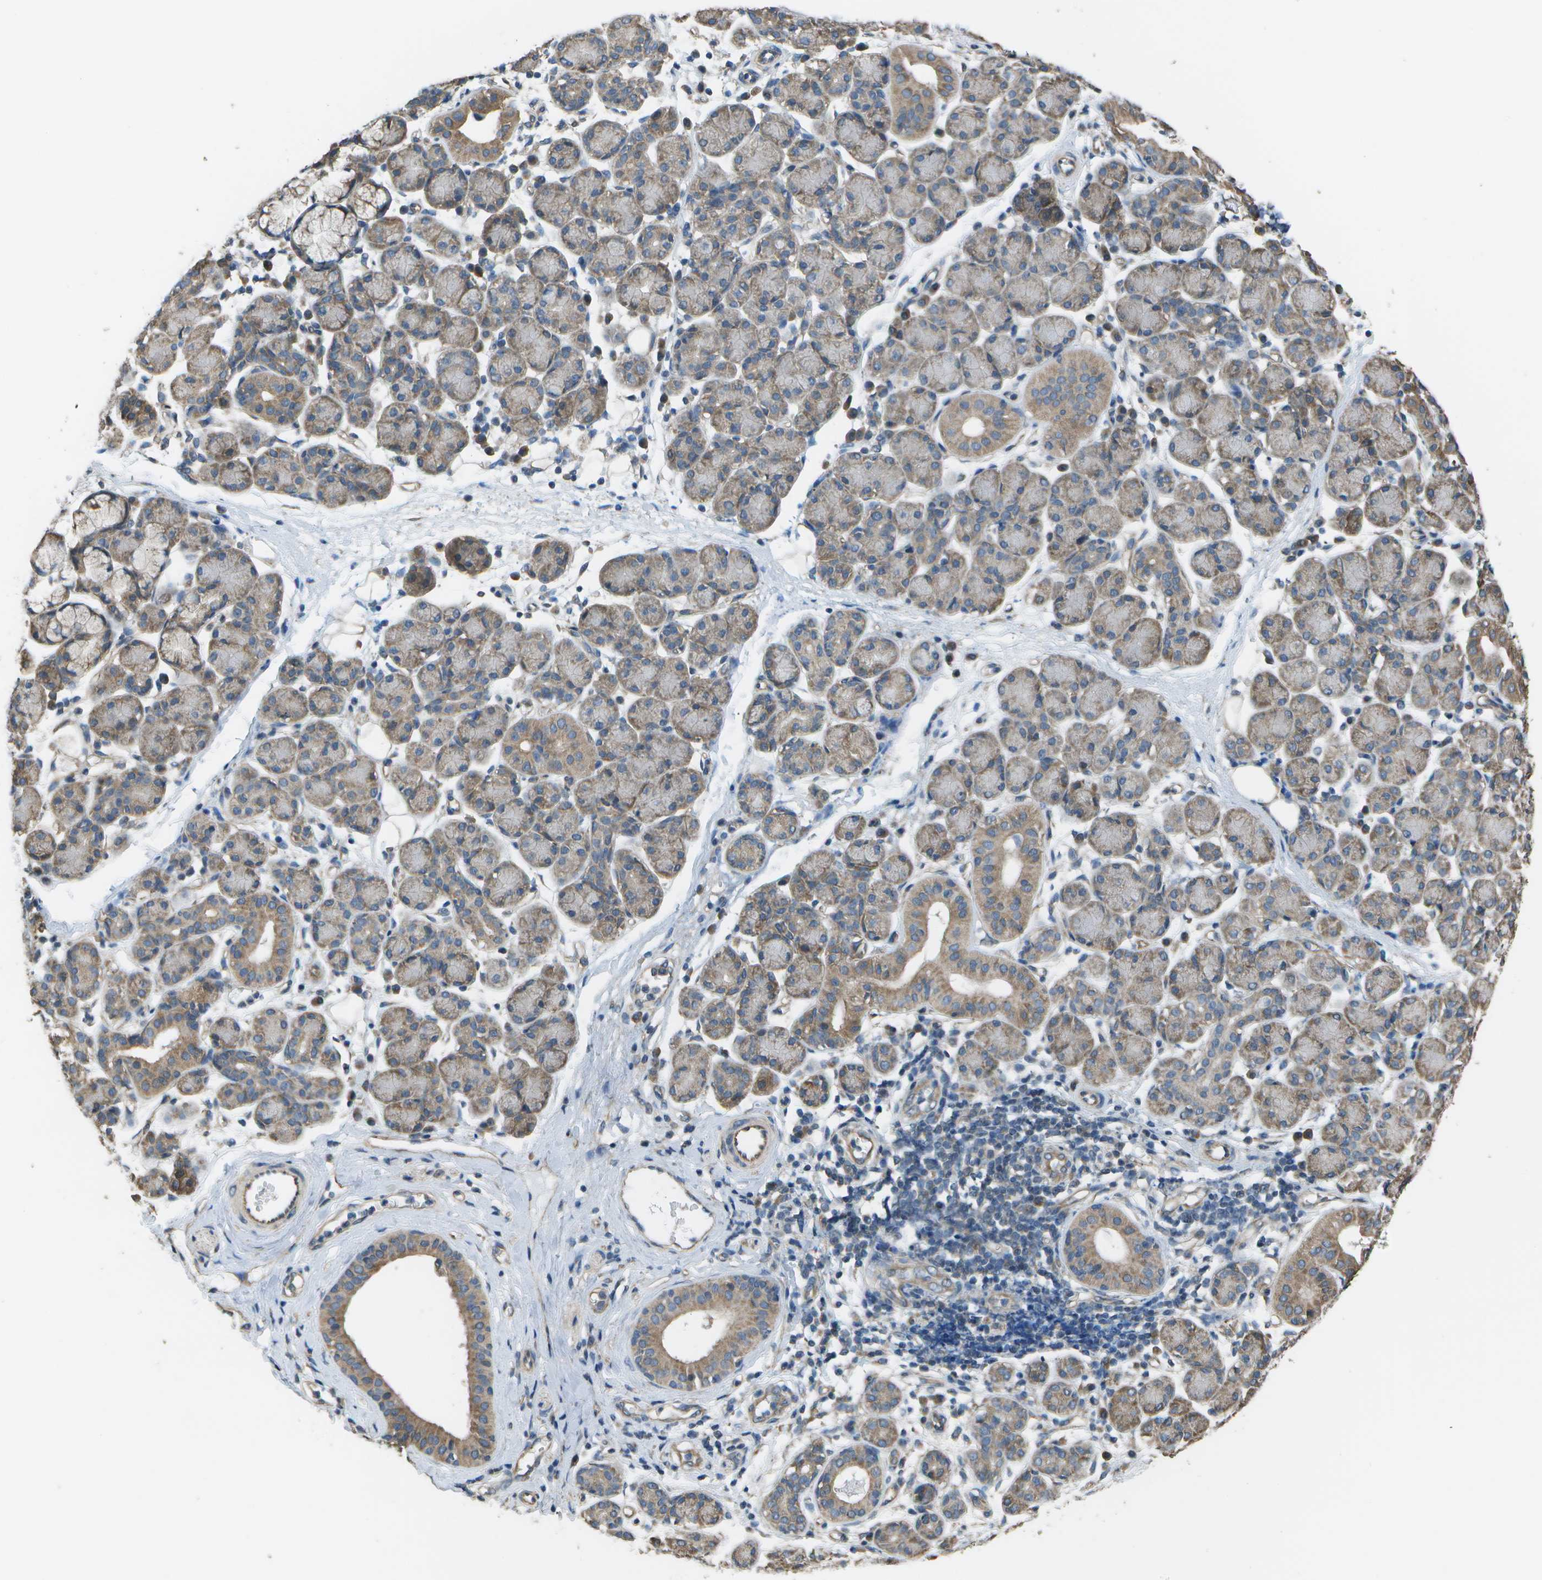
{"staining": {"intensity": "moderate", "quantity": "25%-75%", "location": "cytoplasmic/membranous"}, "tissue": "salivary gland", "cell_type": "Glandular cells", "image_type": "normal", "snomed": [{"axis": "morphology", "description": "Normal tissue, NOS"}, {"axis": "morphology", "description": "Inflammation, NOS"}, {"axis": "topography", "description": "Lymph node"}, {"axis": "topography", "description": "Salivary gland"}], "caption": "Salivary gland stained with DAB (3,3'-diaminobenzidine) immunohistochemistry (IHC) demonstrates medium levels of moderate cytoplasmic/membranous staining in approximately 25%-75% of glandular cells. The staining is performed using DAB (3,3'-diaminobenzidine) brown chromogen to label protein expression. The nuclei are counter-stained blue using hematoxylin.", "gene": "CLNS1A", "patient": {"sex": "male", "age": 3}}